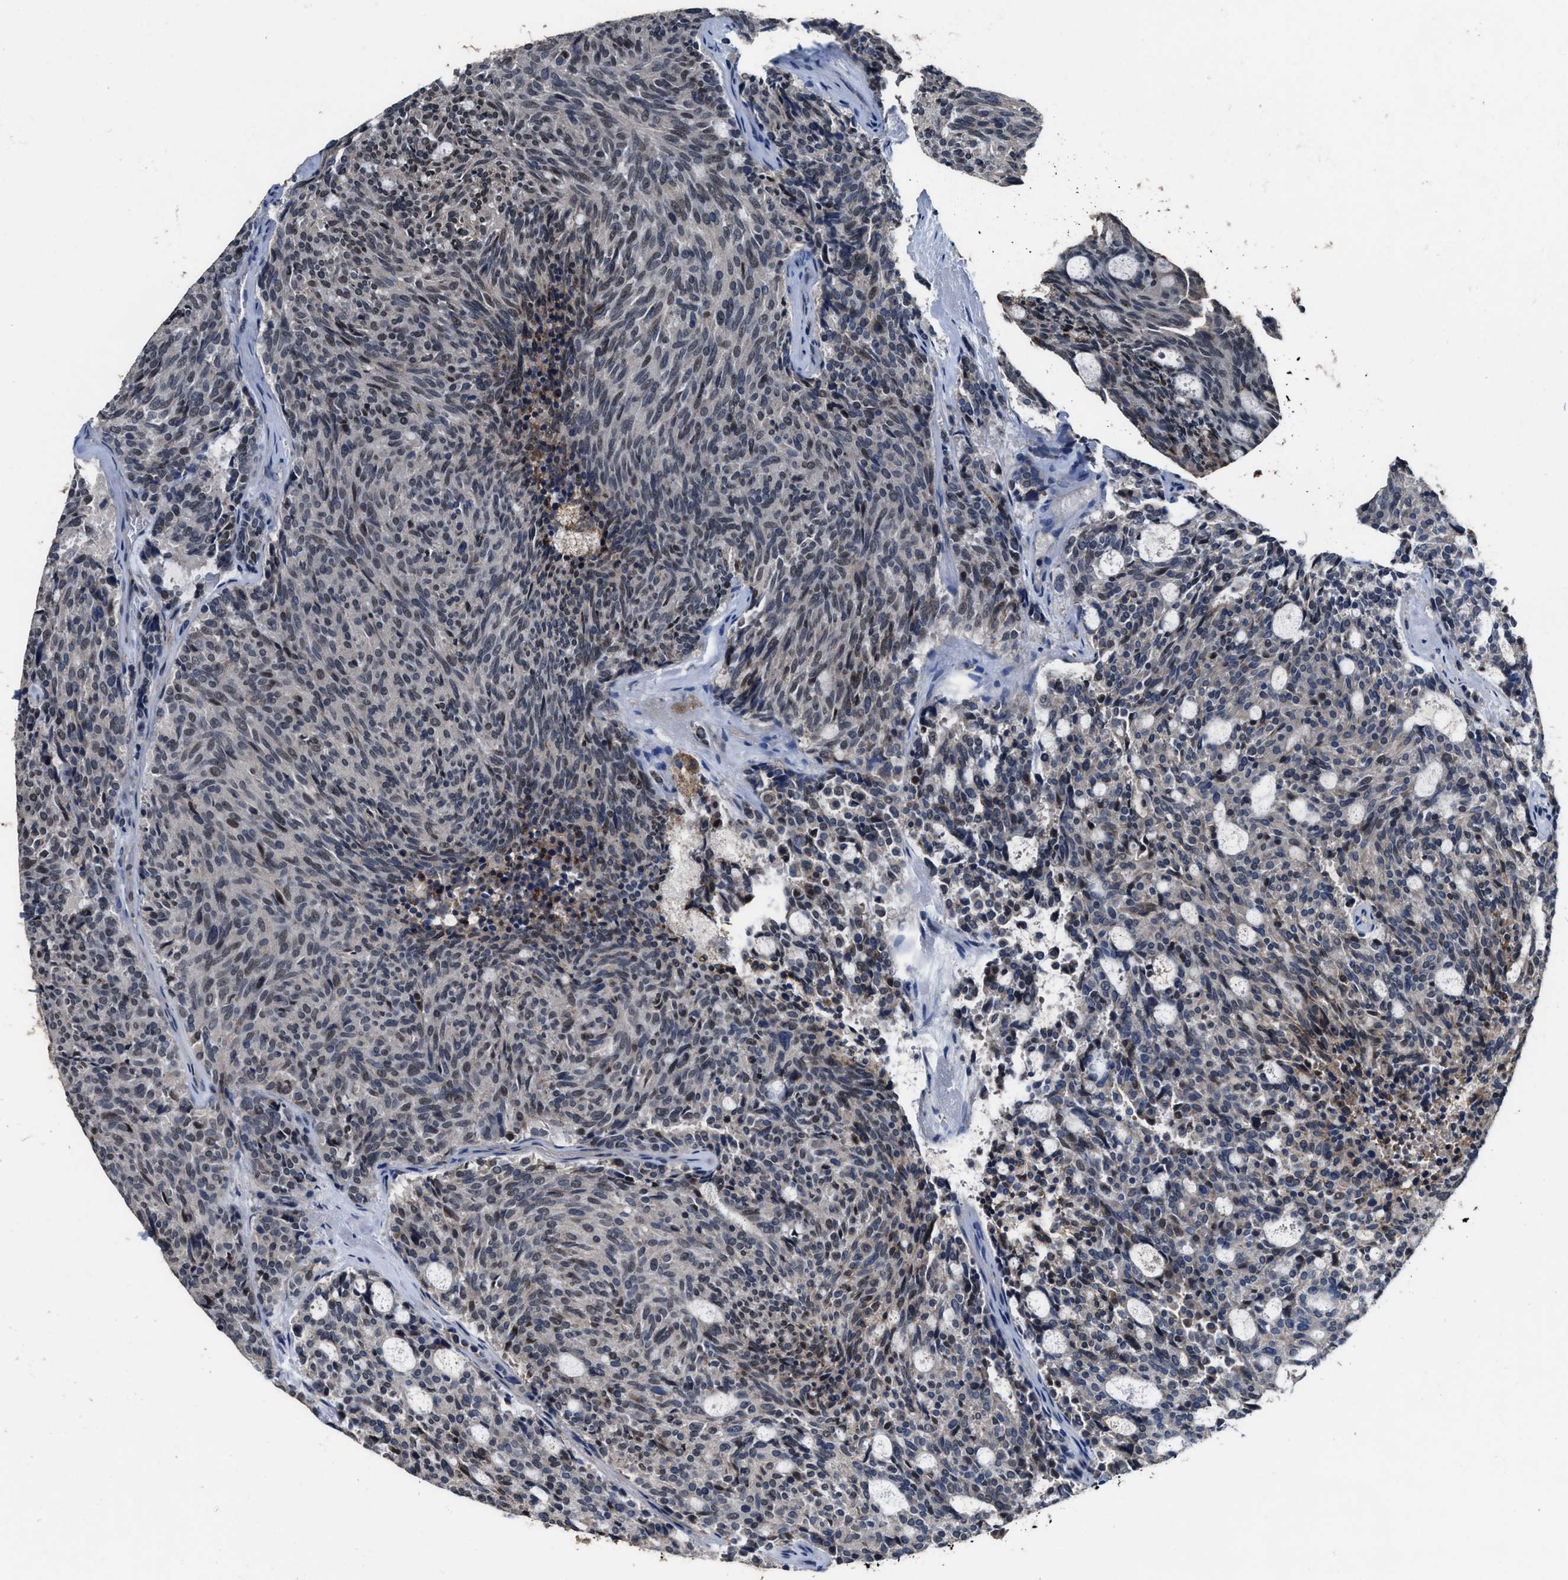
{"staining": {"intensity": "weak", "quantity": "<25%", "location": "nuclear"}, "tissue": "carcinoid", "cell_type": "Tumor cells", "image_type": "cancer", "snomed": [{"axis": "morphology", "description": "Carcinoid, malignant, NOS"}, {"axis": "topography", "description": "Pancreas"}], "caption": "A high-resolution micrograph shows immunohistochemistry staining of carcinoid, which demonstrates no significant expression in tumor cells.", "gene": "ZNF20", "patient": {"sex": "female", "age": 54}}